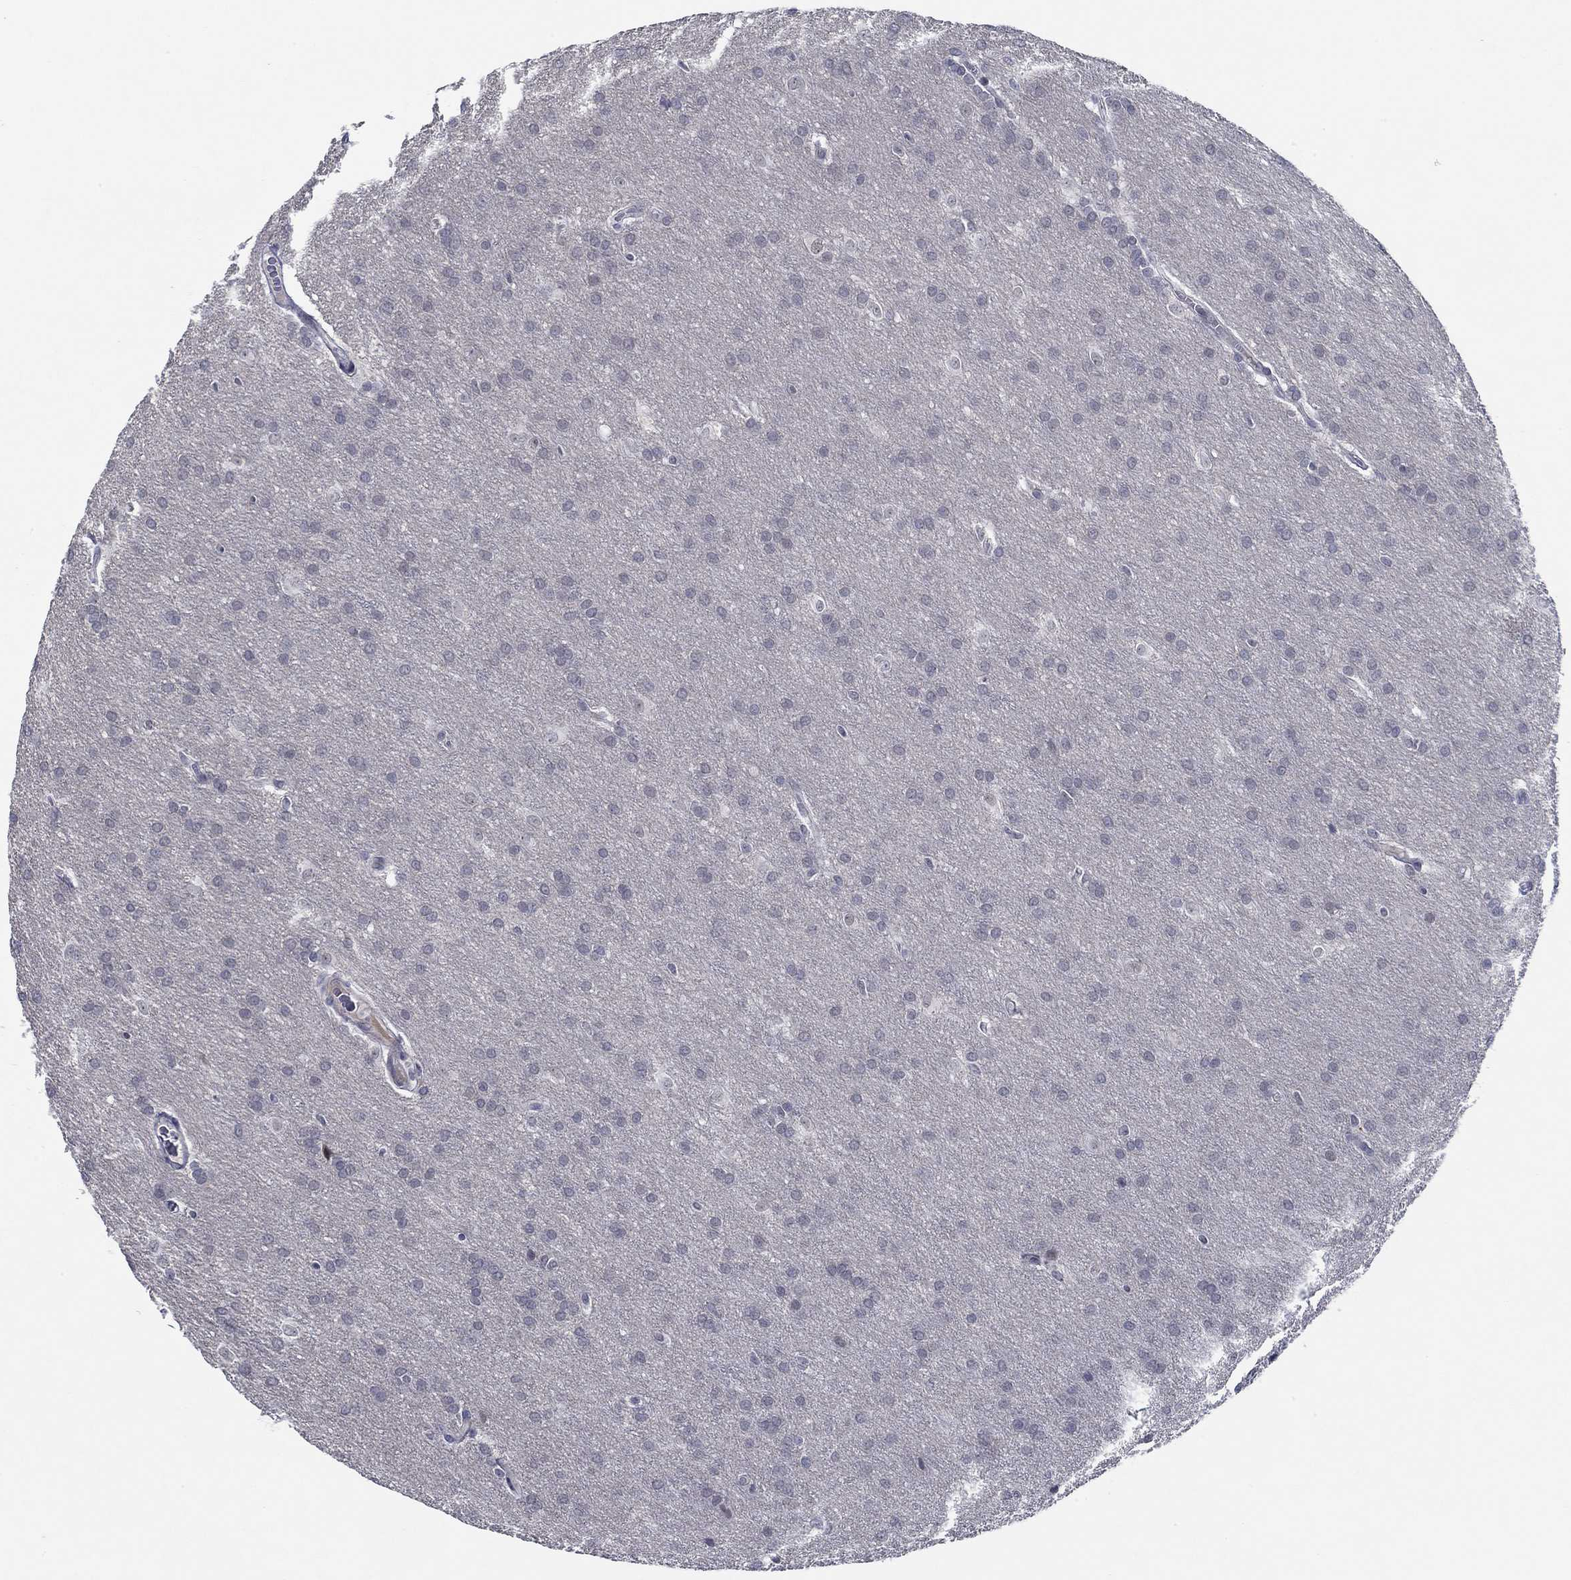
{"staining": {"intensity": "negative", "quantity": "none", "location": "none"}, "tissue": "glioma", "cell_type": "Tumor cells", "image_type": "cancer", "snomed": [{"axis": "morphology", "description": "Glioma, malignant, Low grade"}, {"axis": "topography", "description": "Brain"}], "caption": "Photomicrograph shows no protein staining in tumor cells of malignant glioma (low-grade) tissue. (DAB (3,3'-diaminobenzidine) immunohistochemistry (IHC), high magnification).", "gene": "SLC34A1", "patient": {"sex": "female", "age": 32}}